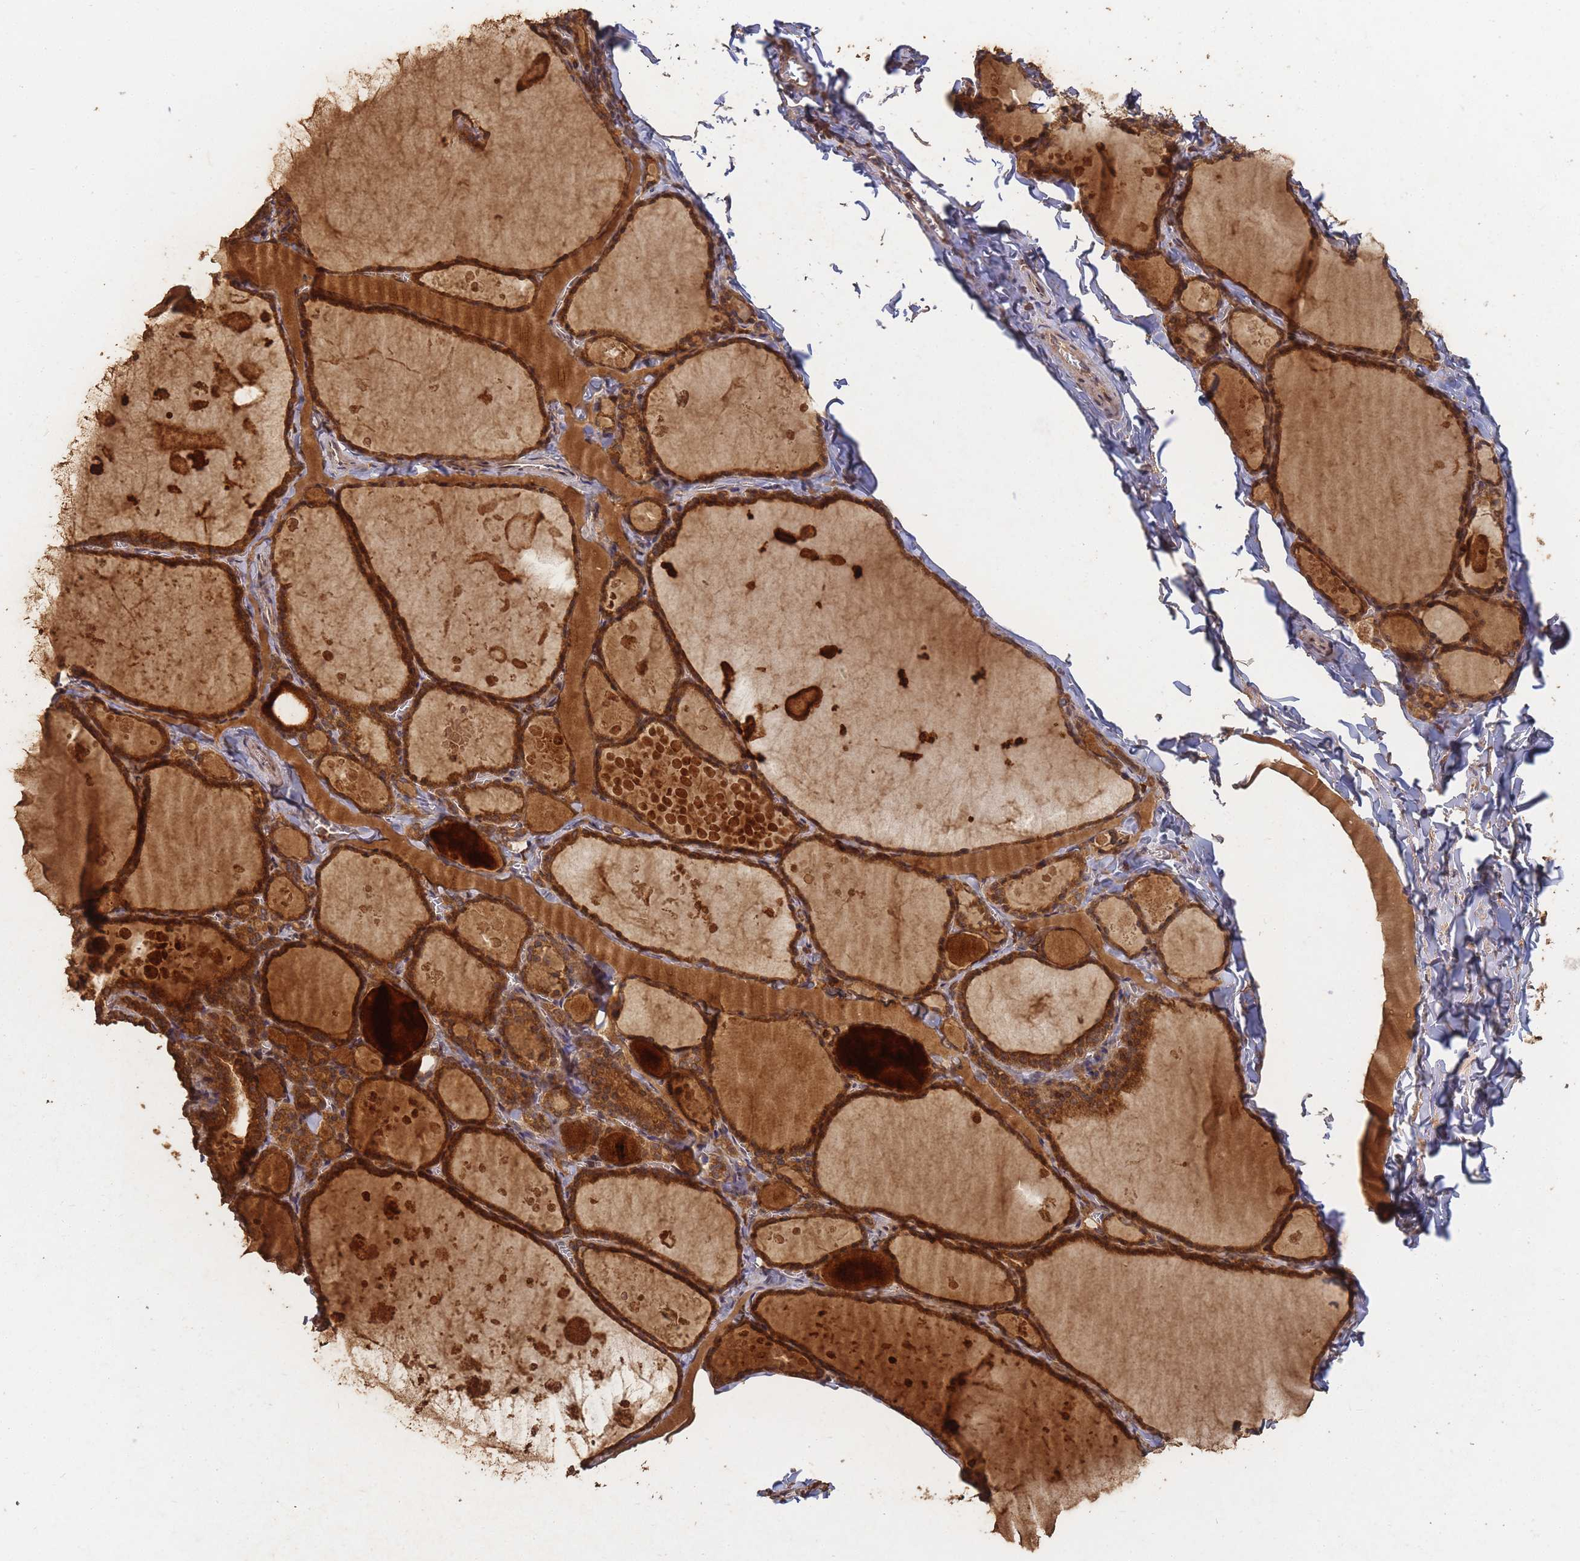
{"staining": {"intensity": "strong", "quantity": ">75%", "location": "cytoplasmic/membranous"}, "tissue": "thyroid gland", "cell_type": "Glandular cells", "image_type": "normal", "snomed": [{"axis": "morphology", "description": "Normal tissue, NOS"}, {"axis": "topography", "description": "Thyroid gland"}], "caption": "Immunohistochemical staining of unremarkable thyroid gland reveals strong cytoplasmic/membranous protein positivity in approximately >75% of glandular cells.", "gene": "ALKBH1", "patient": {"sex": "male", "age": 56}}